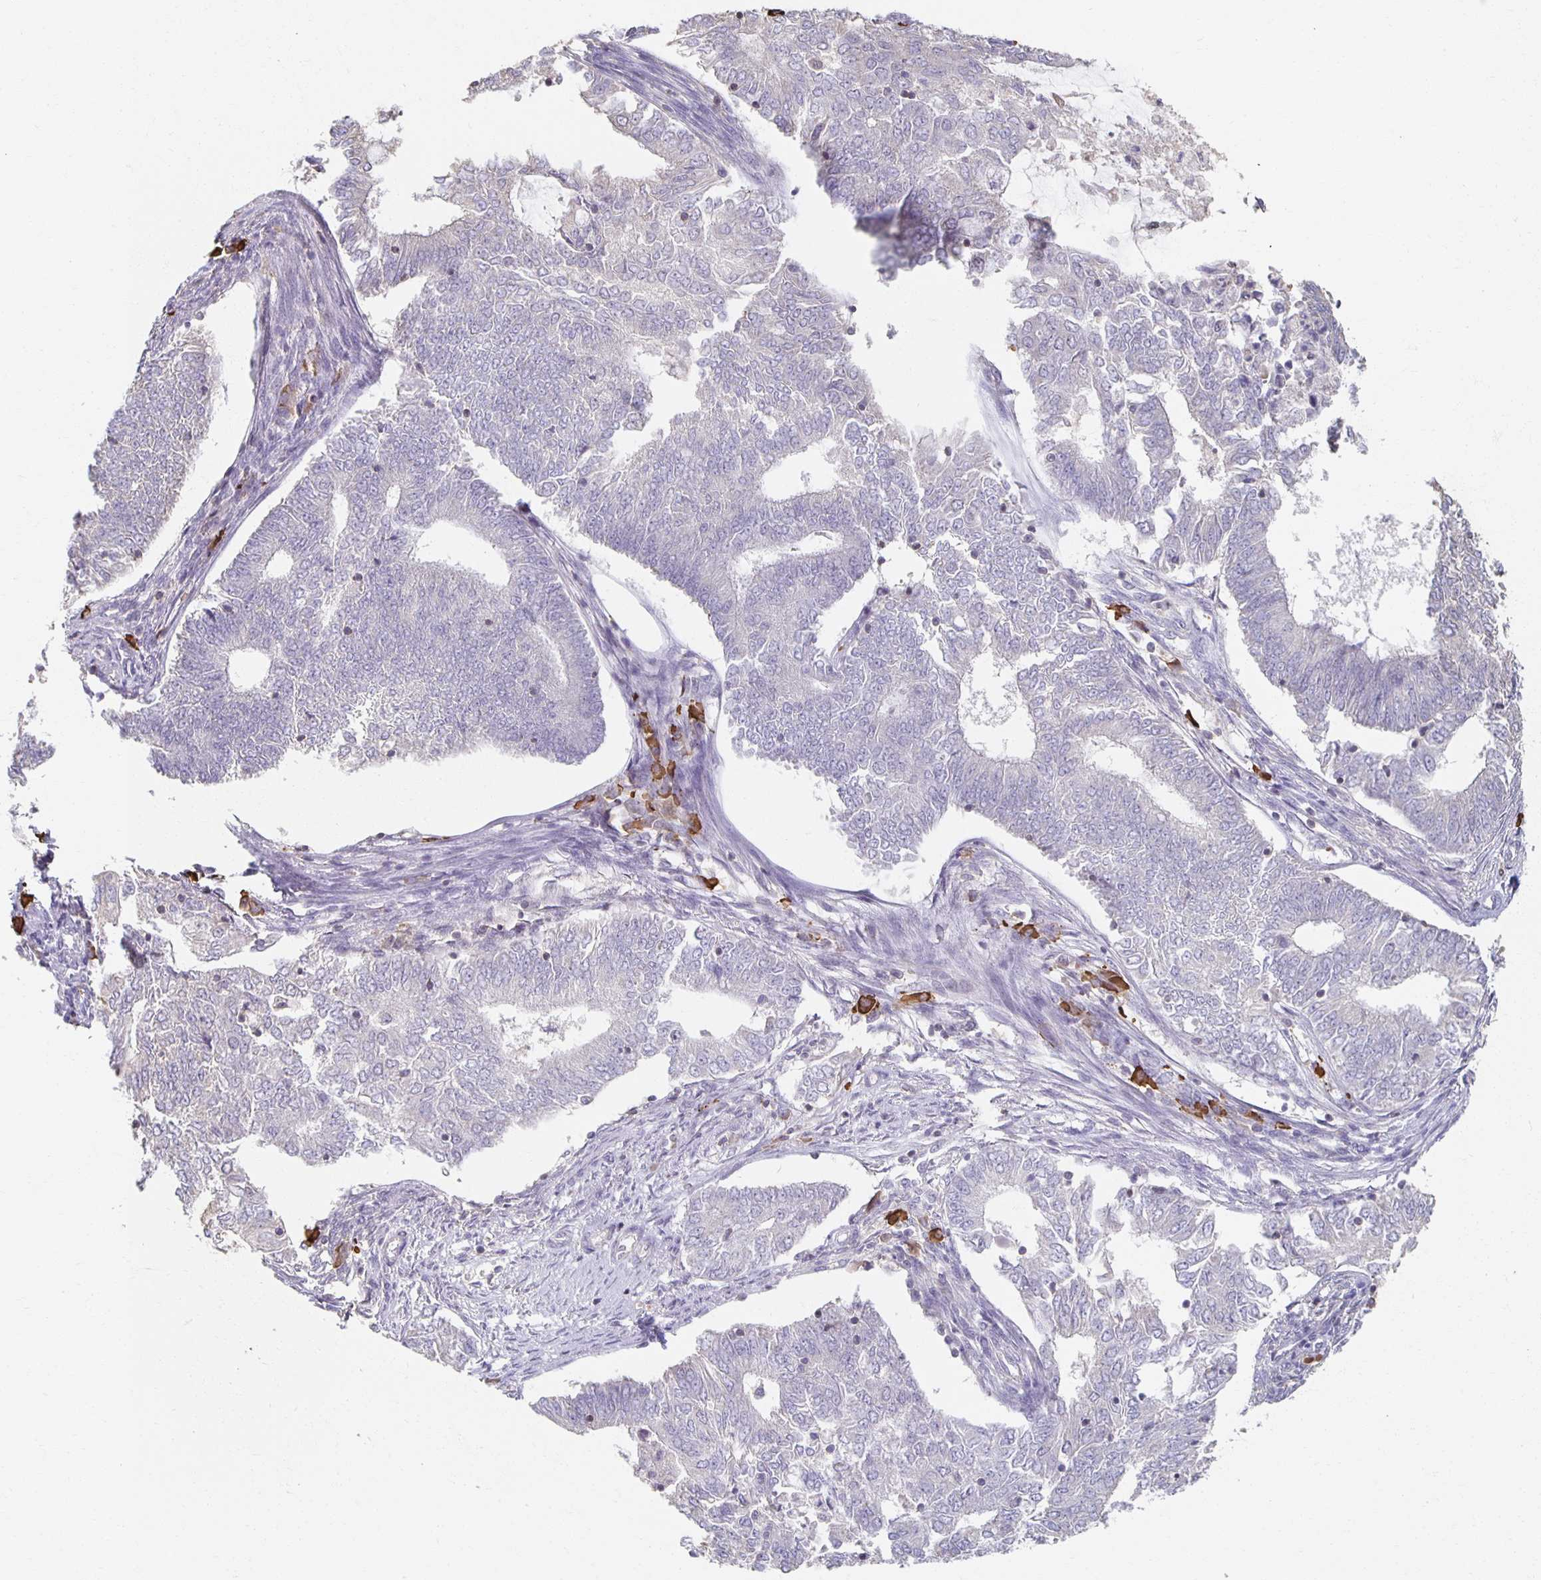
{"staining": {"intensity": "negative", "quantity": "none", "location": "none"}, "tissue": "endometrial cancer", "cell_type": "Tumor cells", "image_type": "cancer", "snomed": [{"axis": "morphology", "description": "Adenocarcinoma, NOS"}, {"axis": "topography", "description": "Endometrium"}], "caption": "The micrograph demonstrates no significant staining in tumor cells of endometrial cancer (adenocarcinoma). The staining is performed using DAB brown chromogen with nuclei counter-stained in using hematoxylin.", "gene": "ZNF692", "patient": {"sex": "female", "age": 62}}